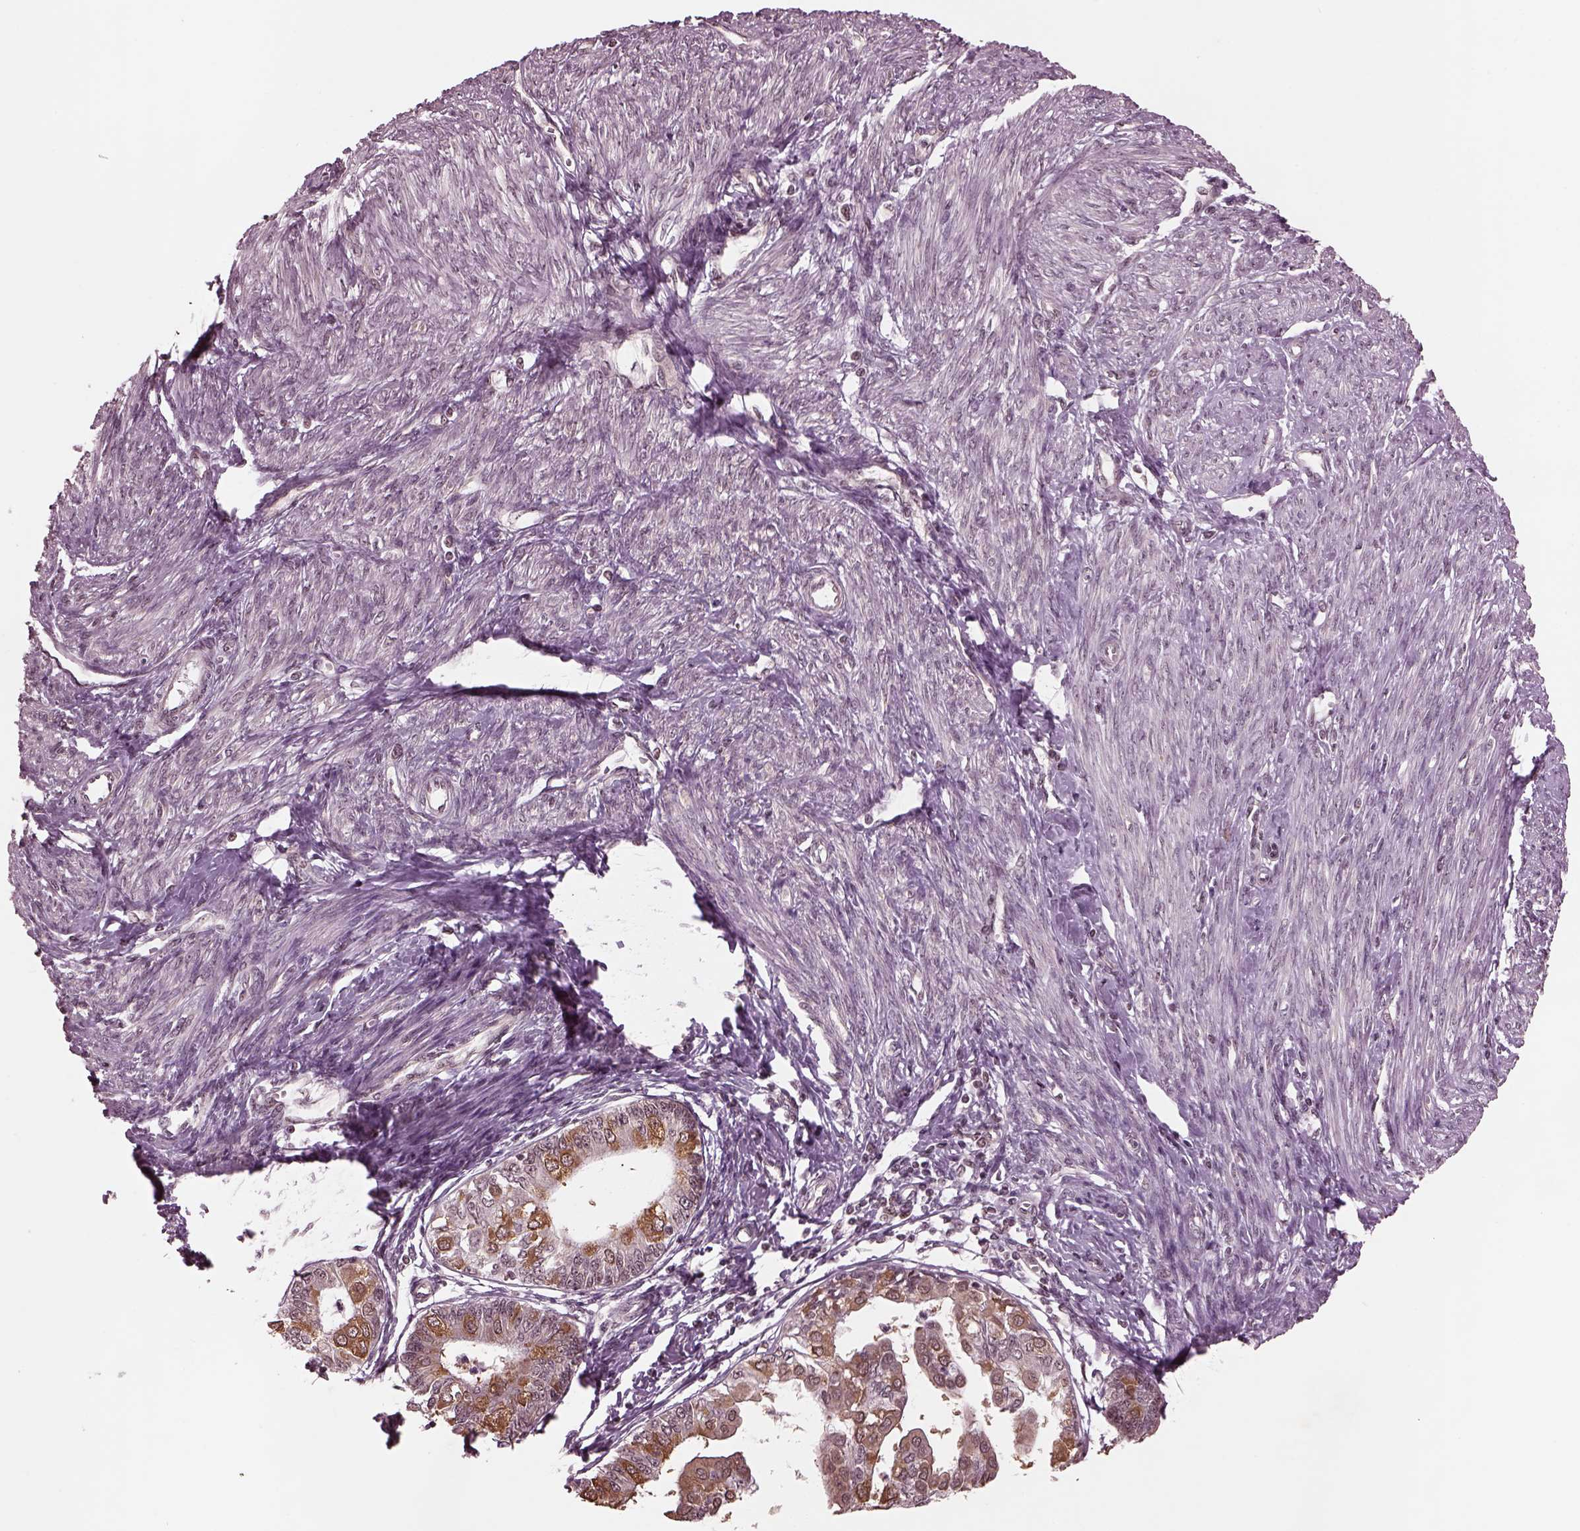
{"staining": {"intensity": "moderate", "quantity": "<25%", "location": "cytoplasmic/membranous"}, "tissue": "endometrial cancer", "cell_type": "Tumor cells", "image_type": "cancer", "snomed": [{"axis": "morphology", "description": "Adenocarcinoma, NOS"}, {"axis": "topography", "description": "Endometrium"}], "caption": "High-power microscopy captured an immunohistochemistry histopathology image of endometrial cancer (adenocarcinoma), revealing moderate cytoplasmic/membranous positivity in approximately <25% of tumor cells.", "gene": "RUVBL2", "patient": {"sex": "female", "age": 68}}